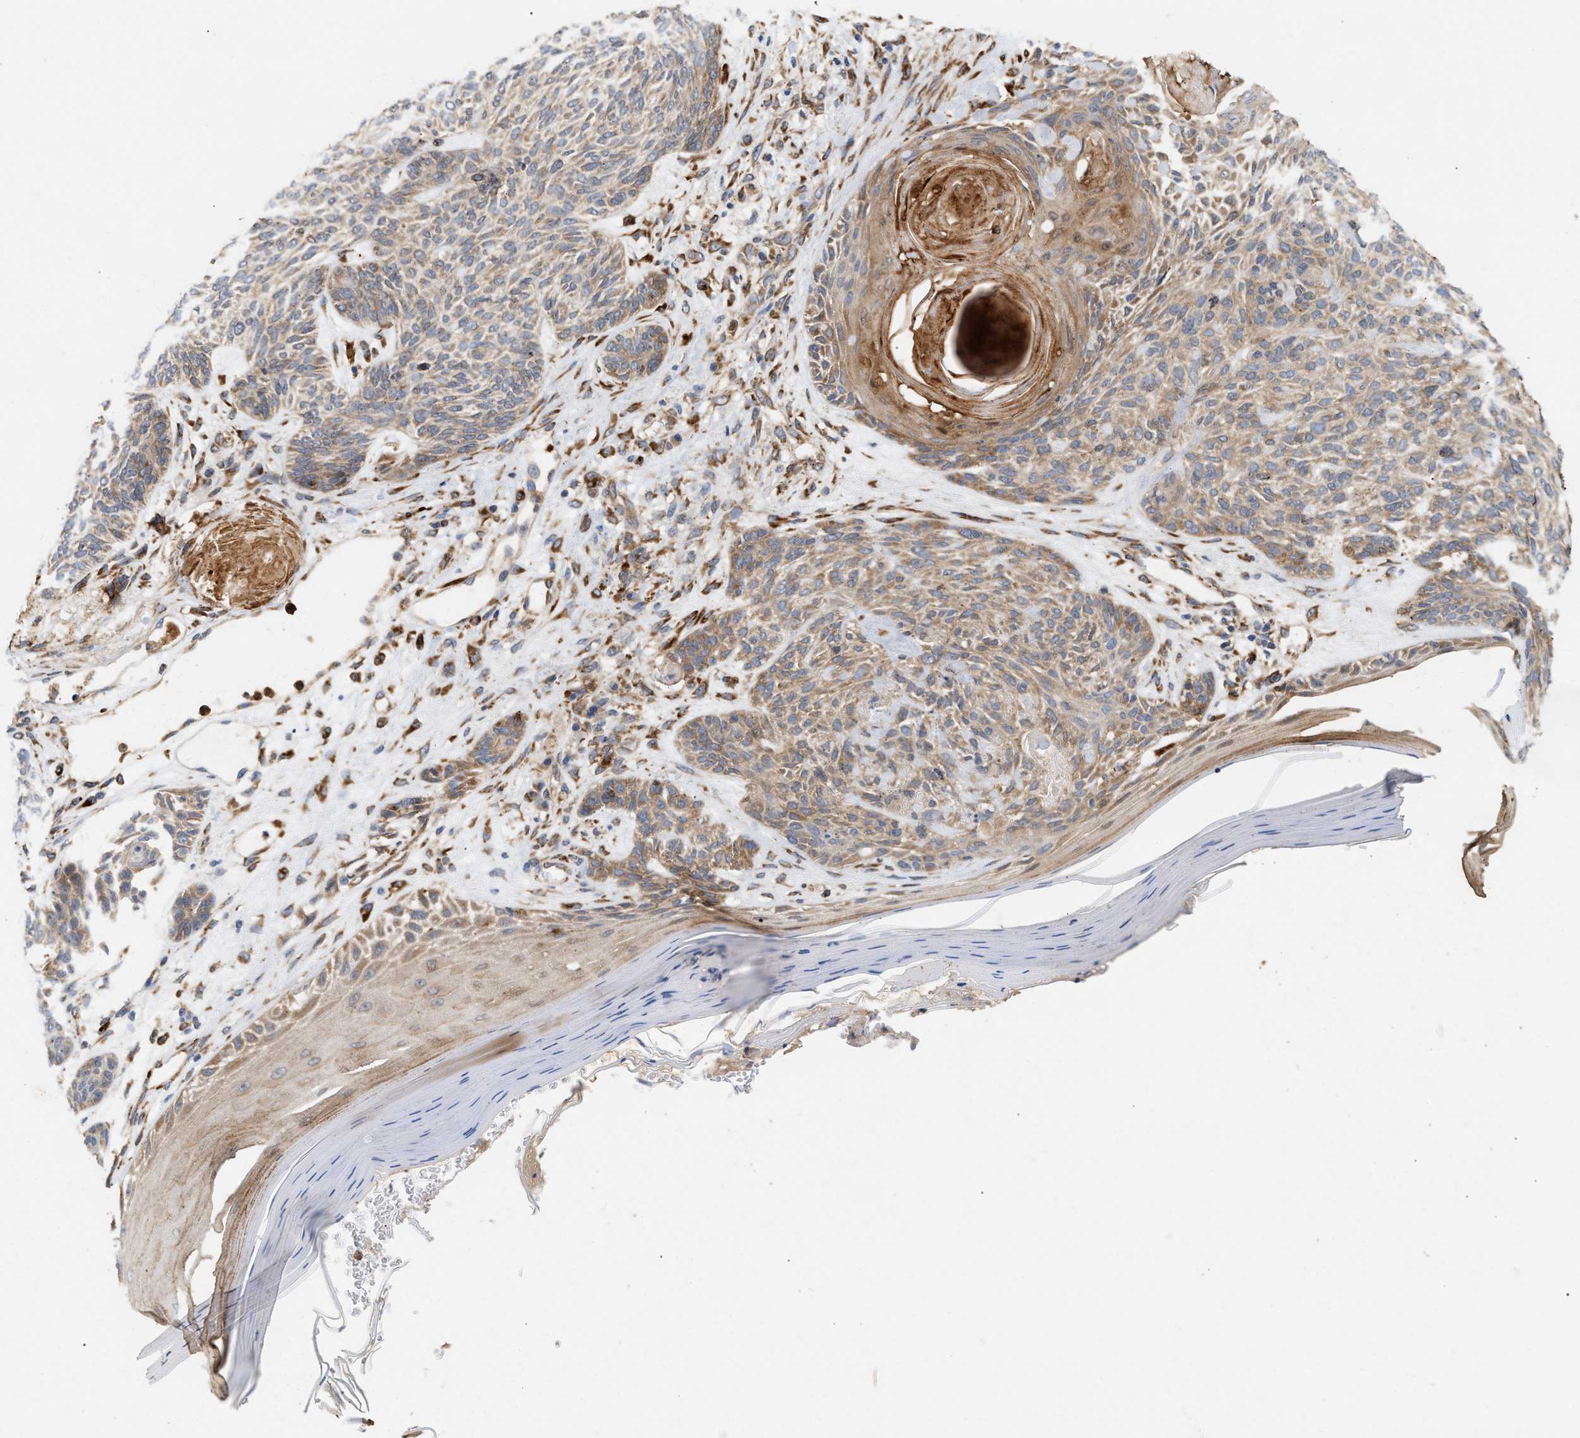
{"staining": {"intensity": "moderate", "quantity": ">75%", "location": "cytoplasmic/membranous"}, "tissue": "skin cancer", "cell_type": "Tumor cells", "image_type": "cancer", "snomed": [{"axis": "morphology", "description": "Basal cell carcinoma"}, {"axis": "topography", "description": "Skin"}], "caption": "Human skin basal cell carcinoma stained with a protein marker demonstrates moderate staining in tumor cells.", "gene": "PLCD1", "patient": {"sex": "male", "age": 55}}